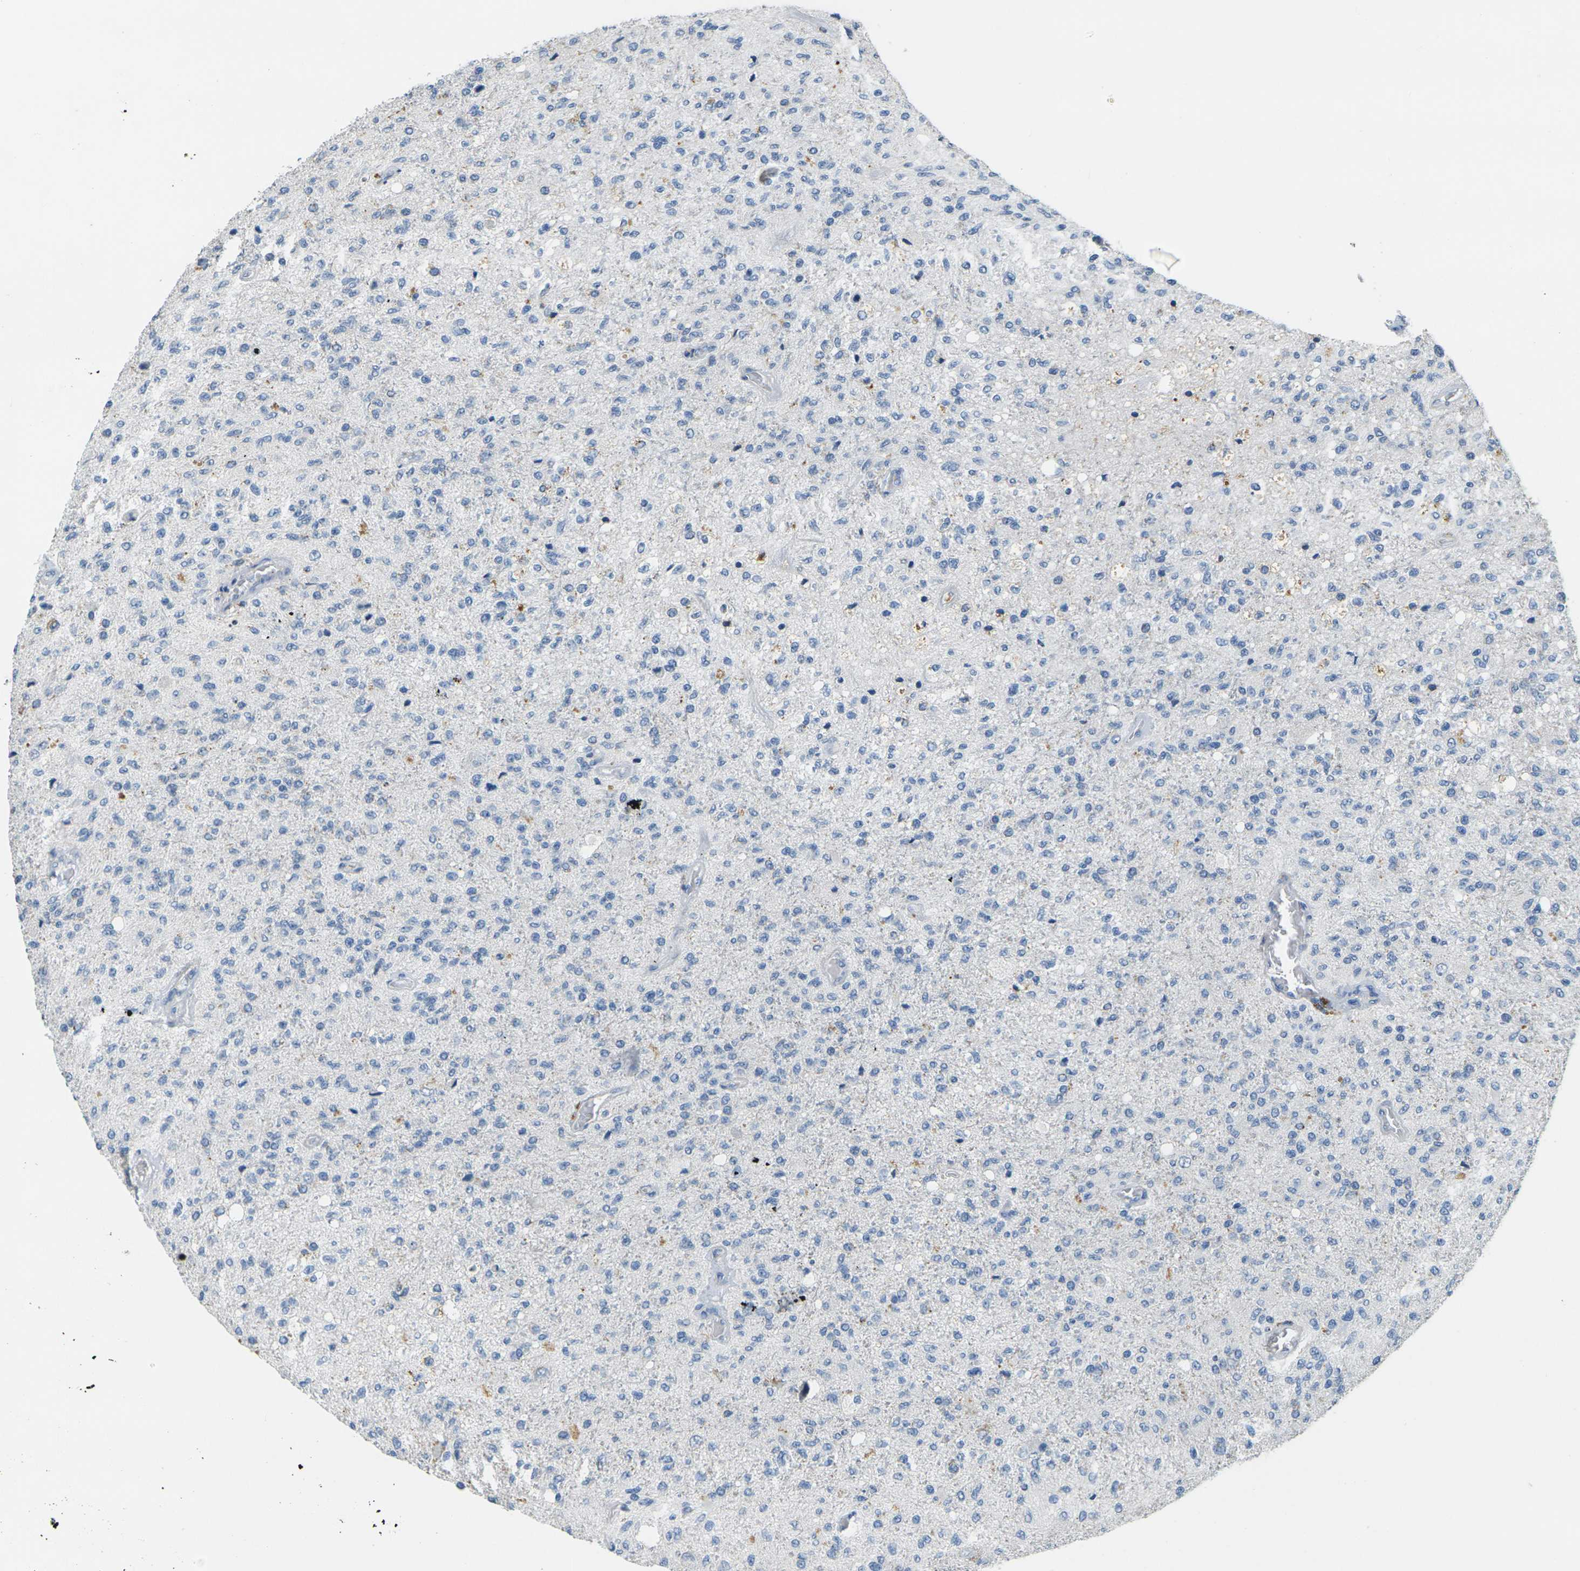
{"staining": {"intensity": "negative", "quantity": "none", "location": "none"}, "tissue": "glioma", "cell_type": "Tumor cells", "image_type": "cancer", "snomed": [{"axis": "morphology", "description": "Normal tissue, NOS"}, {"axis": "morphology", "description": "Glioma, malignant, High grade"}, {"axis": "topography", "description": "Cerebral cortex"}], "caption": "Malignant glioma (high-grade) was stained to show a protein in brown. There is no significant positivity in tumor cells. The staining is performed using DAB brown chromogen with nuclei counter-stained in using hematoxylin.", "gene": "CYP2C8", "patient": {"sex": "male", "age": 77}}